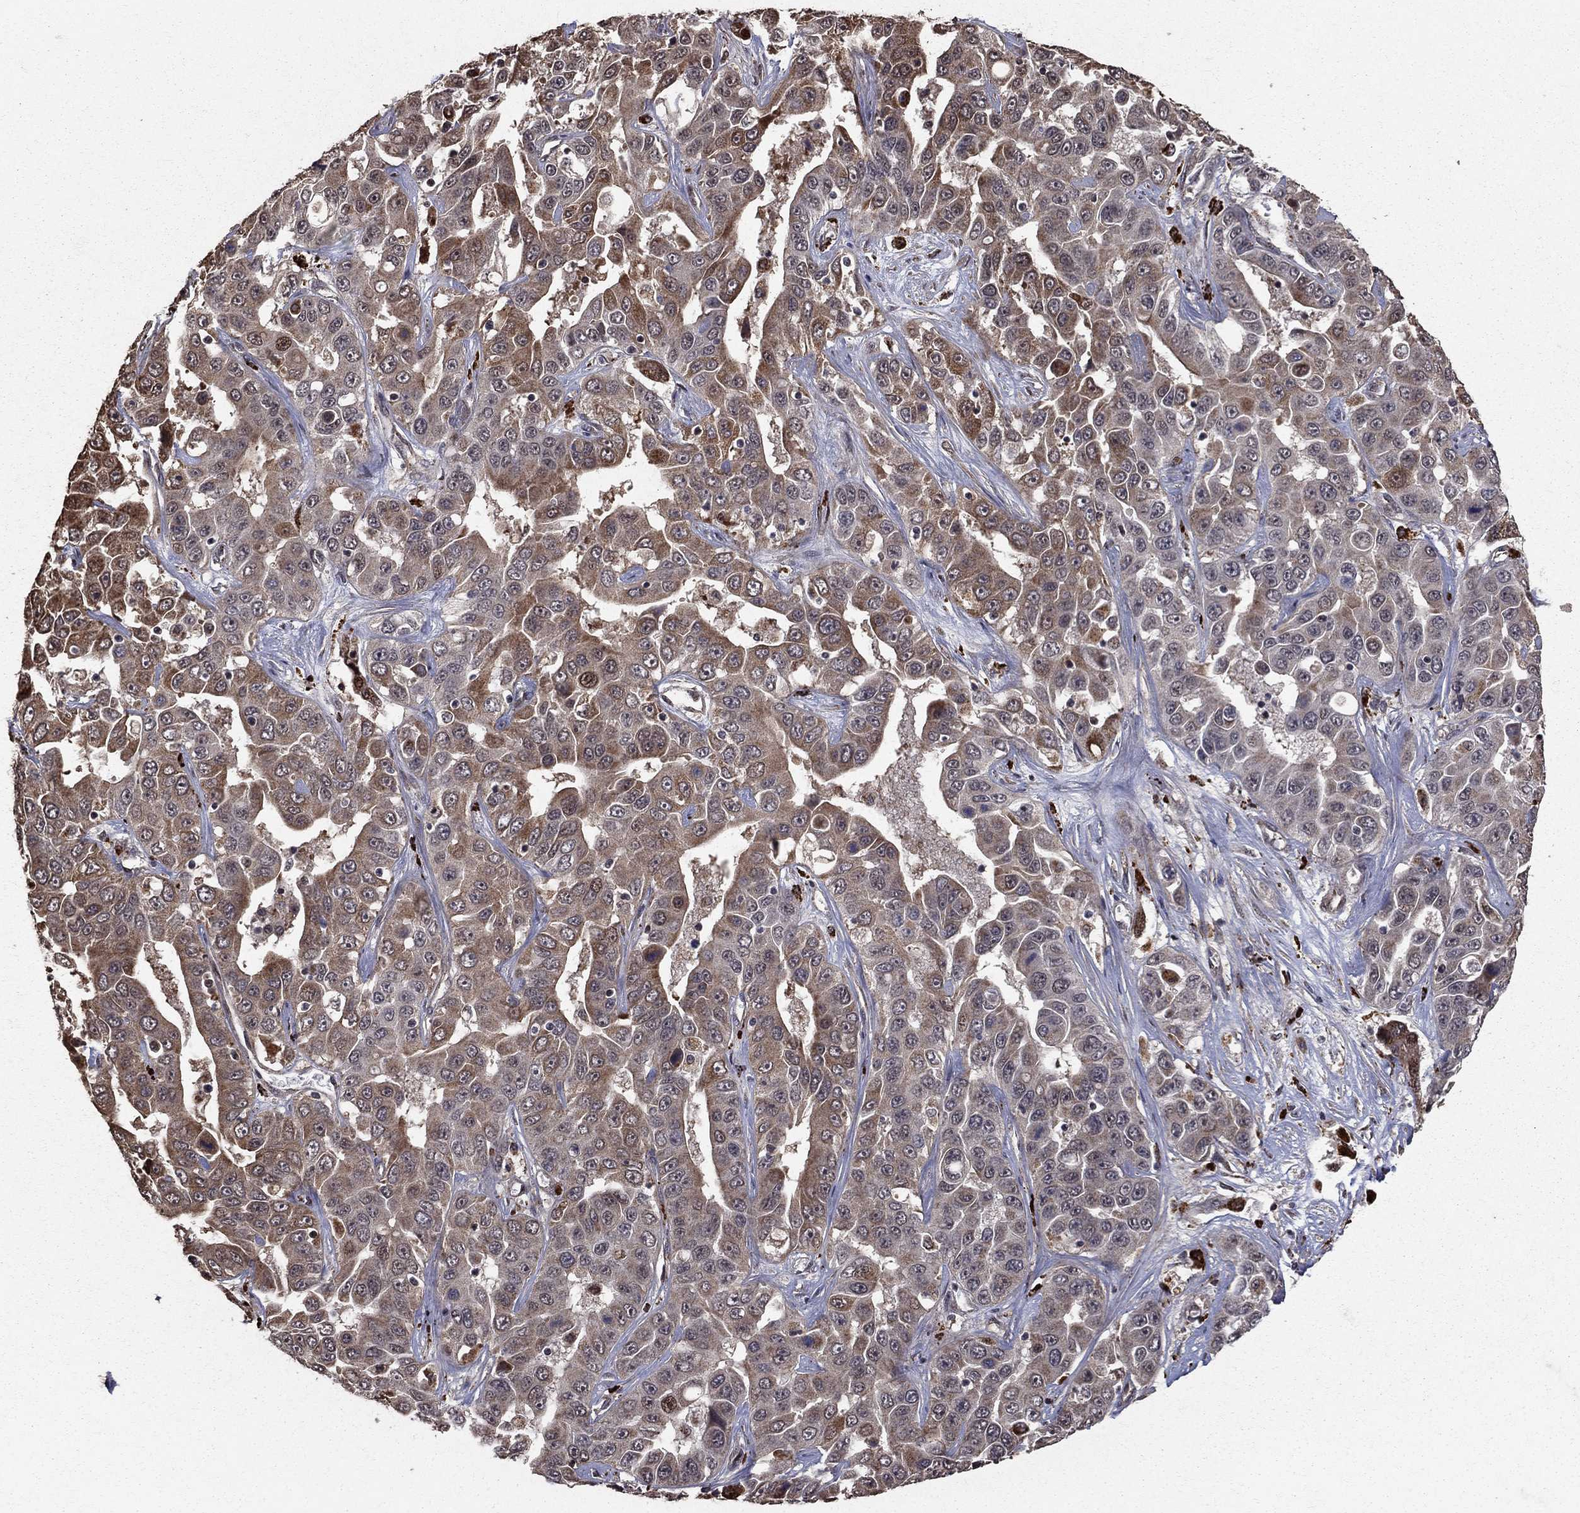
{"staining": {"intensity": "moderate", "quantity": ">75%", "location": "cytoplasmic/membranous"}, "tissue": "liver cancer", "cell_type": "Tumor cells", "image_type": "cancer", "snomed": [{"axis": "morphology", "description": "Cholangiocarcinoma"}, {"axis": "topography", "description": "Liver"}], "caption": "Approximately >75% of tumor cells in liver cholangiocarcinoma exhibit moderate cytoplasmic/membranous protein expression as visualized by brown immunohistochemical staining.", "gene": "ACOT13", "patient": {"sex": "female", "age": 52}}